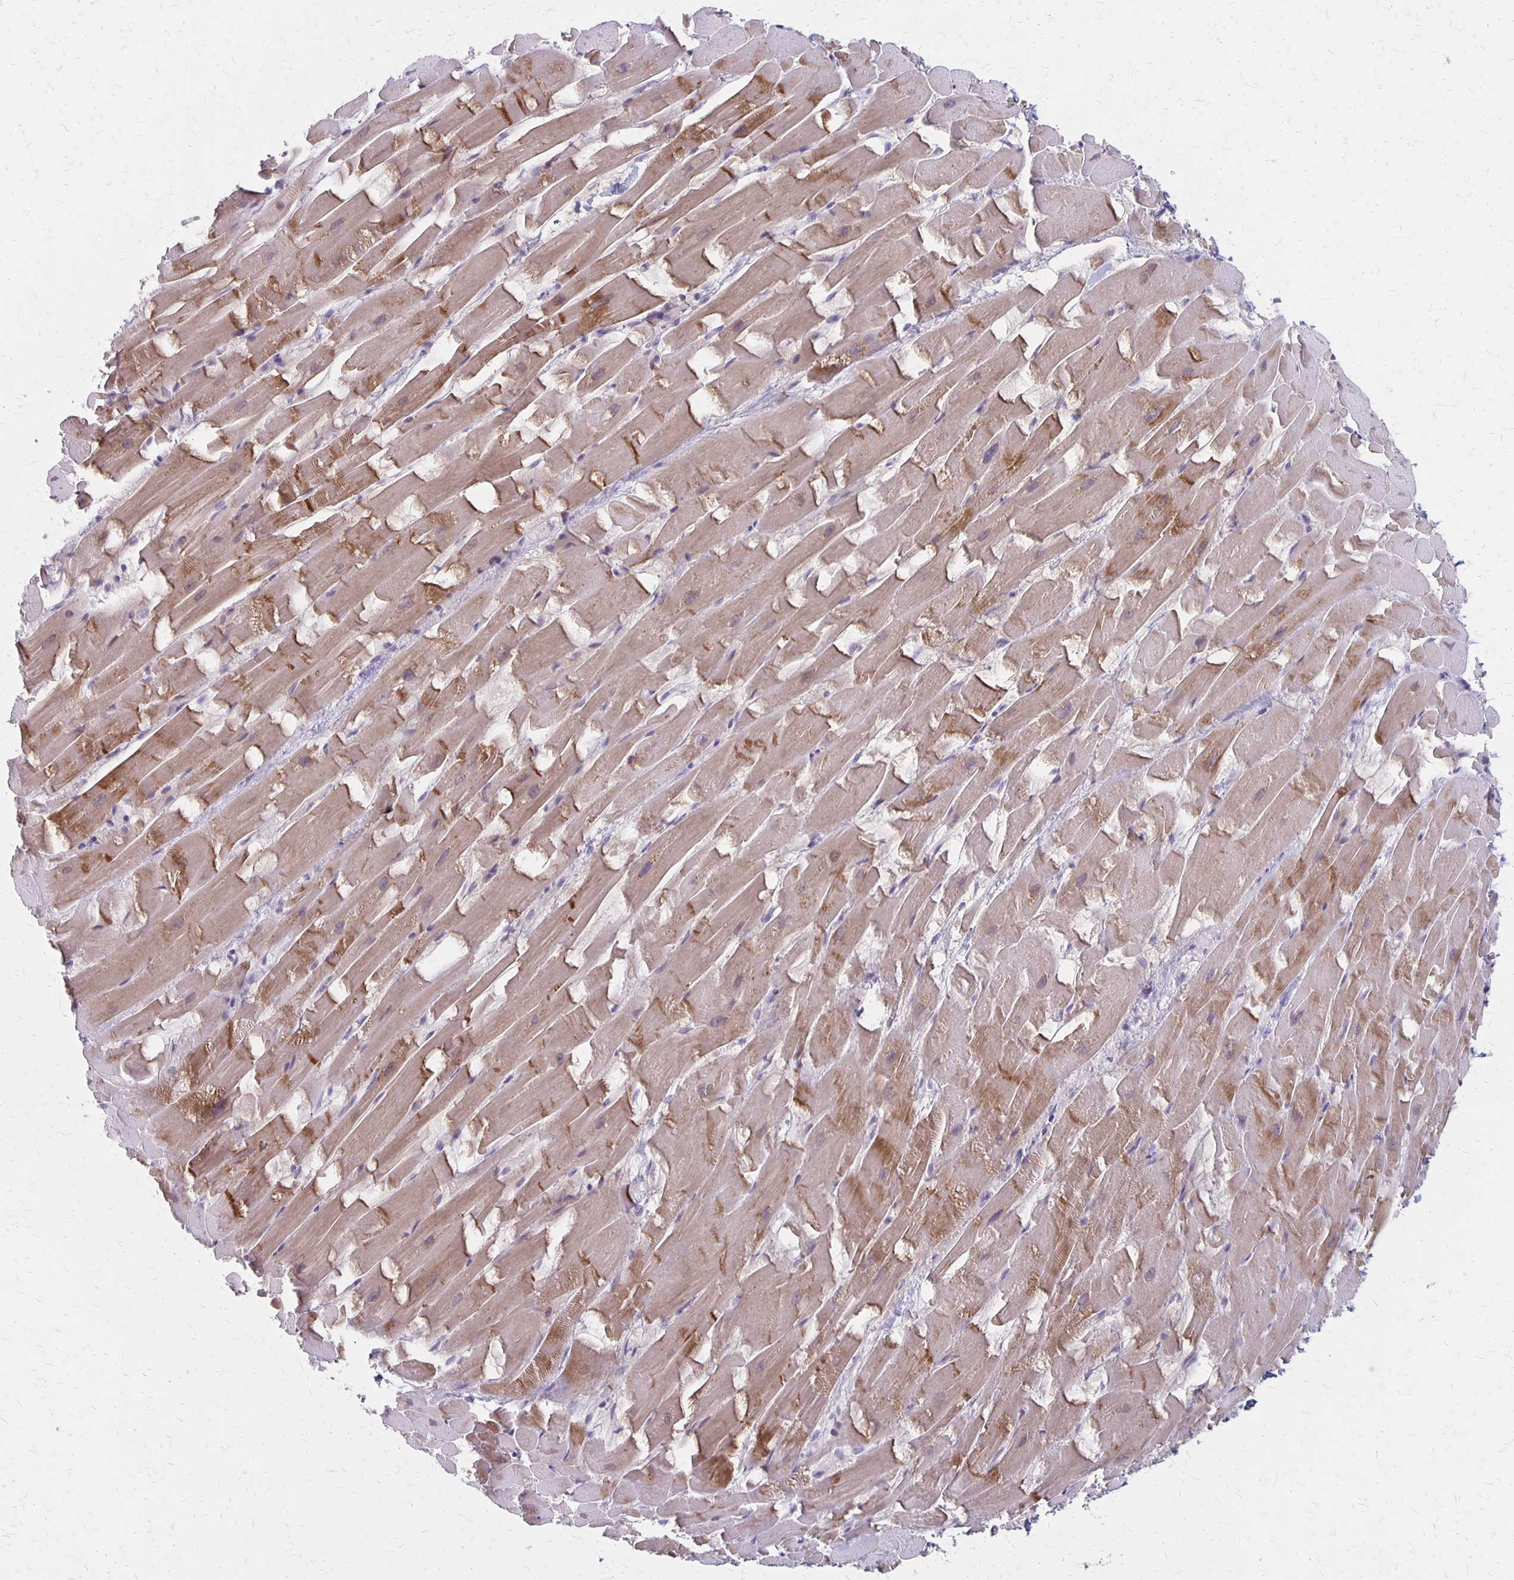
{"staining": {"intensity": "moderate", "quantity": "25%-75%", "location": "cytoplasmic/membranous"}, "tissue": "heart muscle", "cell_type": "Cardiomyocytes", "image_type": "normal", "snomed": [{"axis": "morphology", "description": "Normal tissue, NOS"}, {"axis": "topography", "description": "Heart"}], "caption": "Moderate cytoplasmic/membranous protein positivity is present in about 25%-75% of cardiomyocytes in heart muscle.", "gene": "HOMER1", "patient": {"sex": "male", "age": 37}}